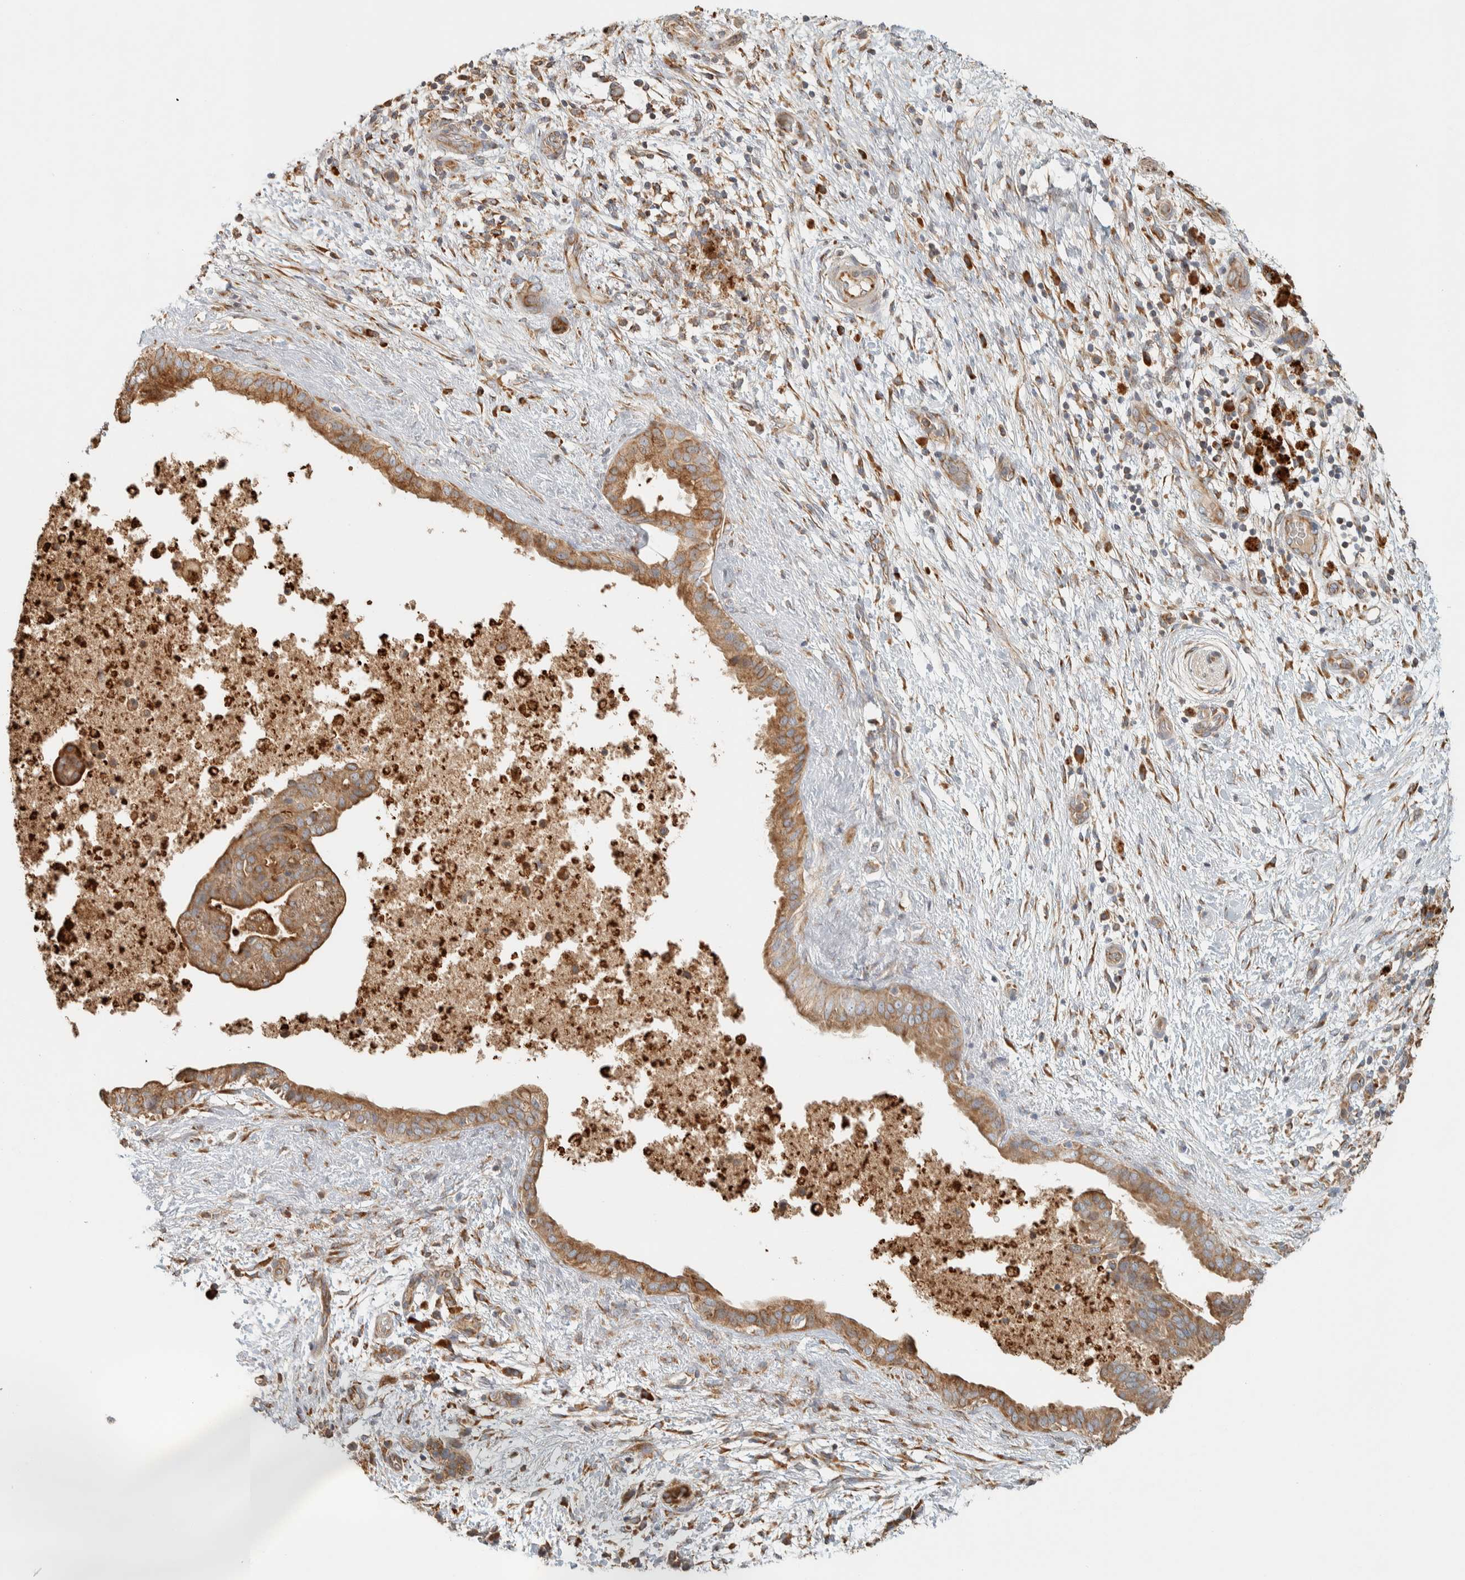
{"staining": {"intensity": "moderate", "quantity": ">75%", "location": "cytoplasmic/membranous"}, "tissue": "pancreatic cancer", "cell_type": "Tumor cells", "image_type": "cancer", "snomed": [{"axis": "morphology", "description": "Adenocarcinoma, NOS"}, {"axis": "topography", "description": "Pancreas"}], "caption": "Immunohistochemical staining of pancreatic cancer displays medium levels of moderate cytoplasmic/membranous protein staining in approximately >75% of tumor cells.", "gene": "RAB11FIP1", "patient": {"sex": "female", "age": 78}}